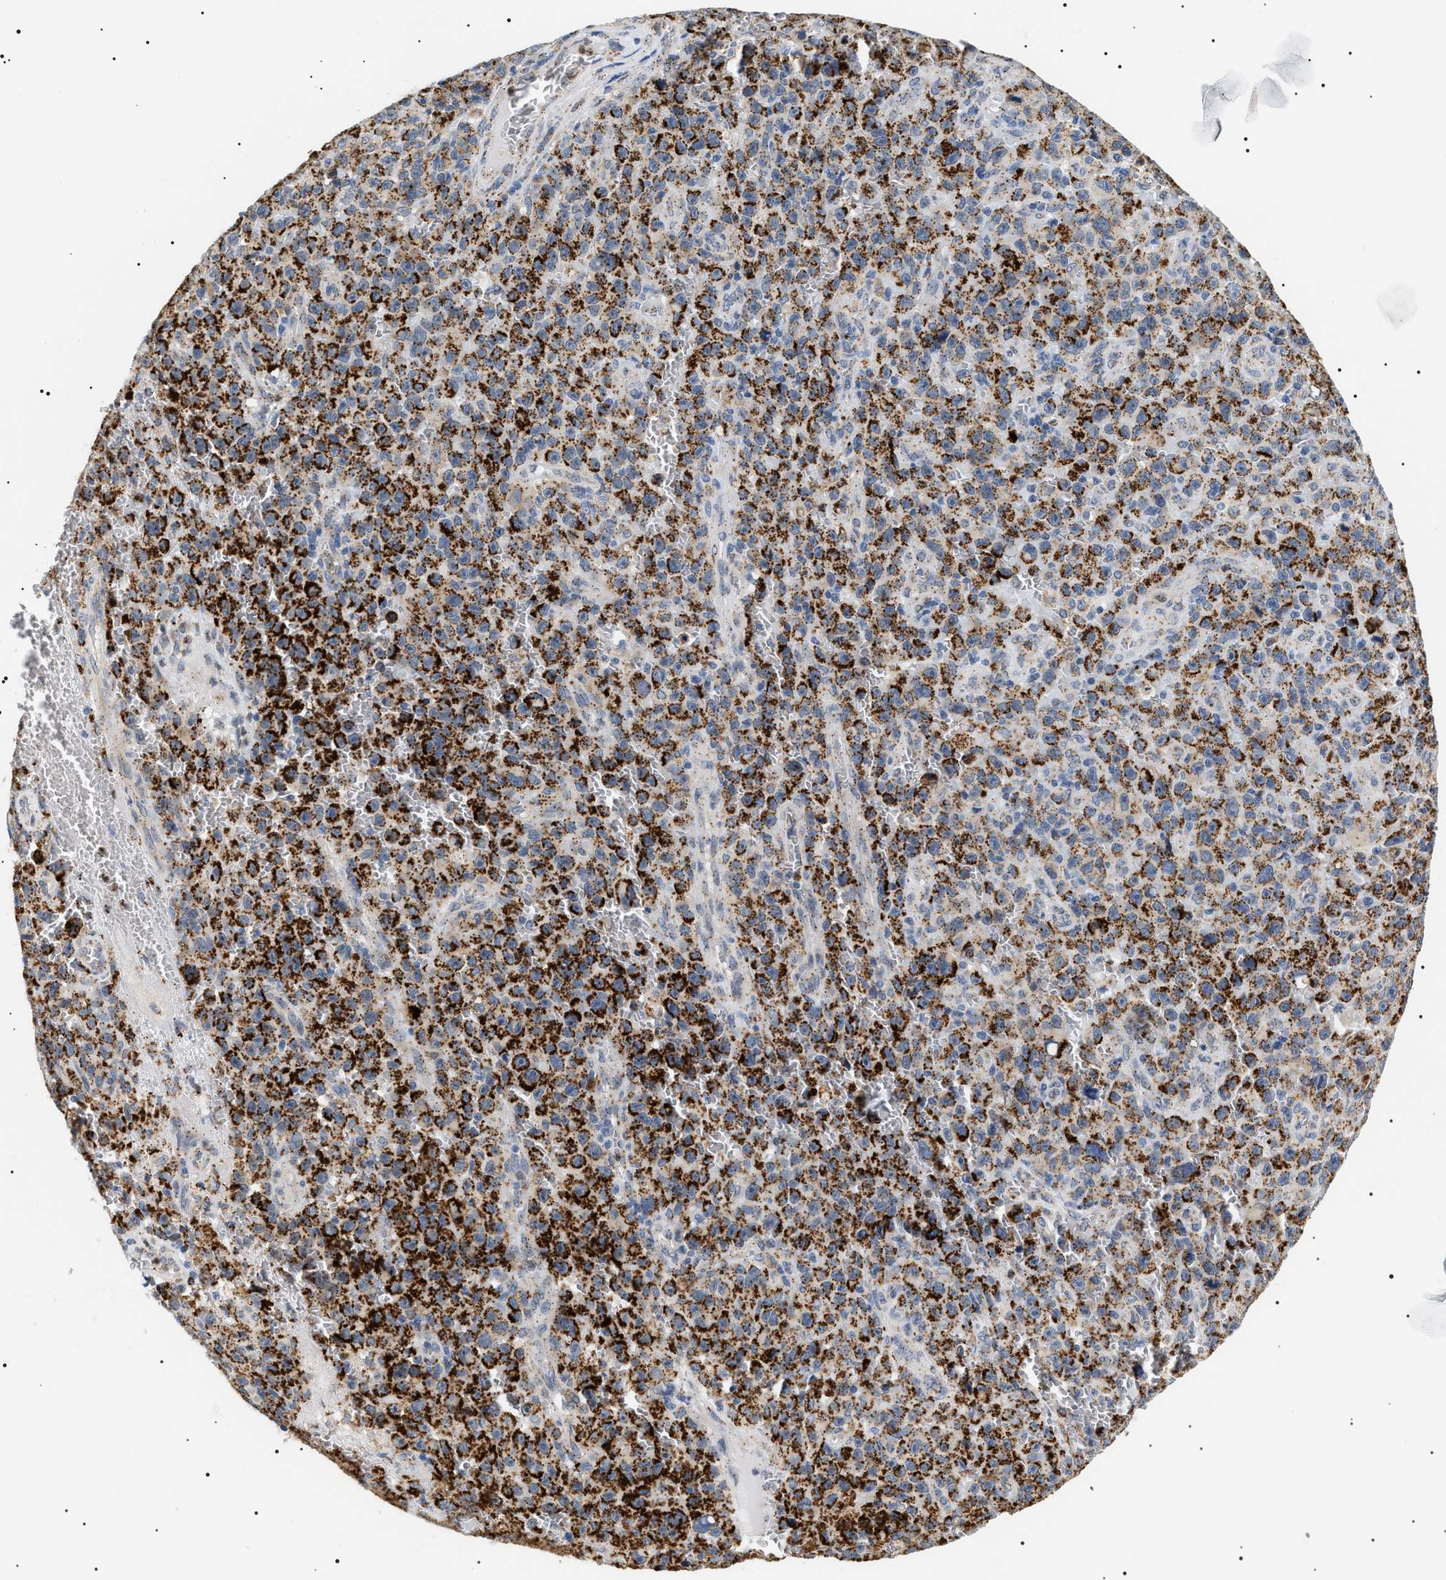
{"staining": {"intensity": "strong", "quantity": ">75%", "location": "cytoplasmic/membranous"}, "tissue": "melanoma", "cell_type": "Tumor cells", "image_type": "cancer", "snomed": [{"axis": "morphology", "description": "Malignant melanoma, NOS"}, {"axis": "topography", "description": "Skin"}], "caption": "Human malignant melanoma stained with a protein marker reveals strong staining in tumor cells.", "gene": "HSD17B11", "patient": {"sex": "female", "age": 82}}